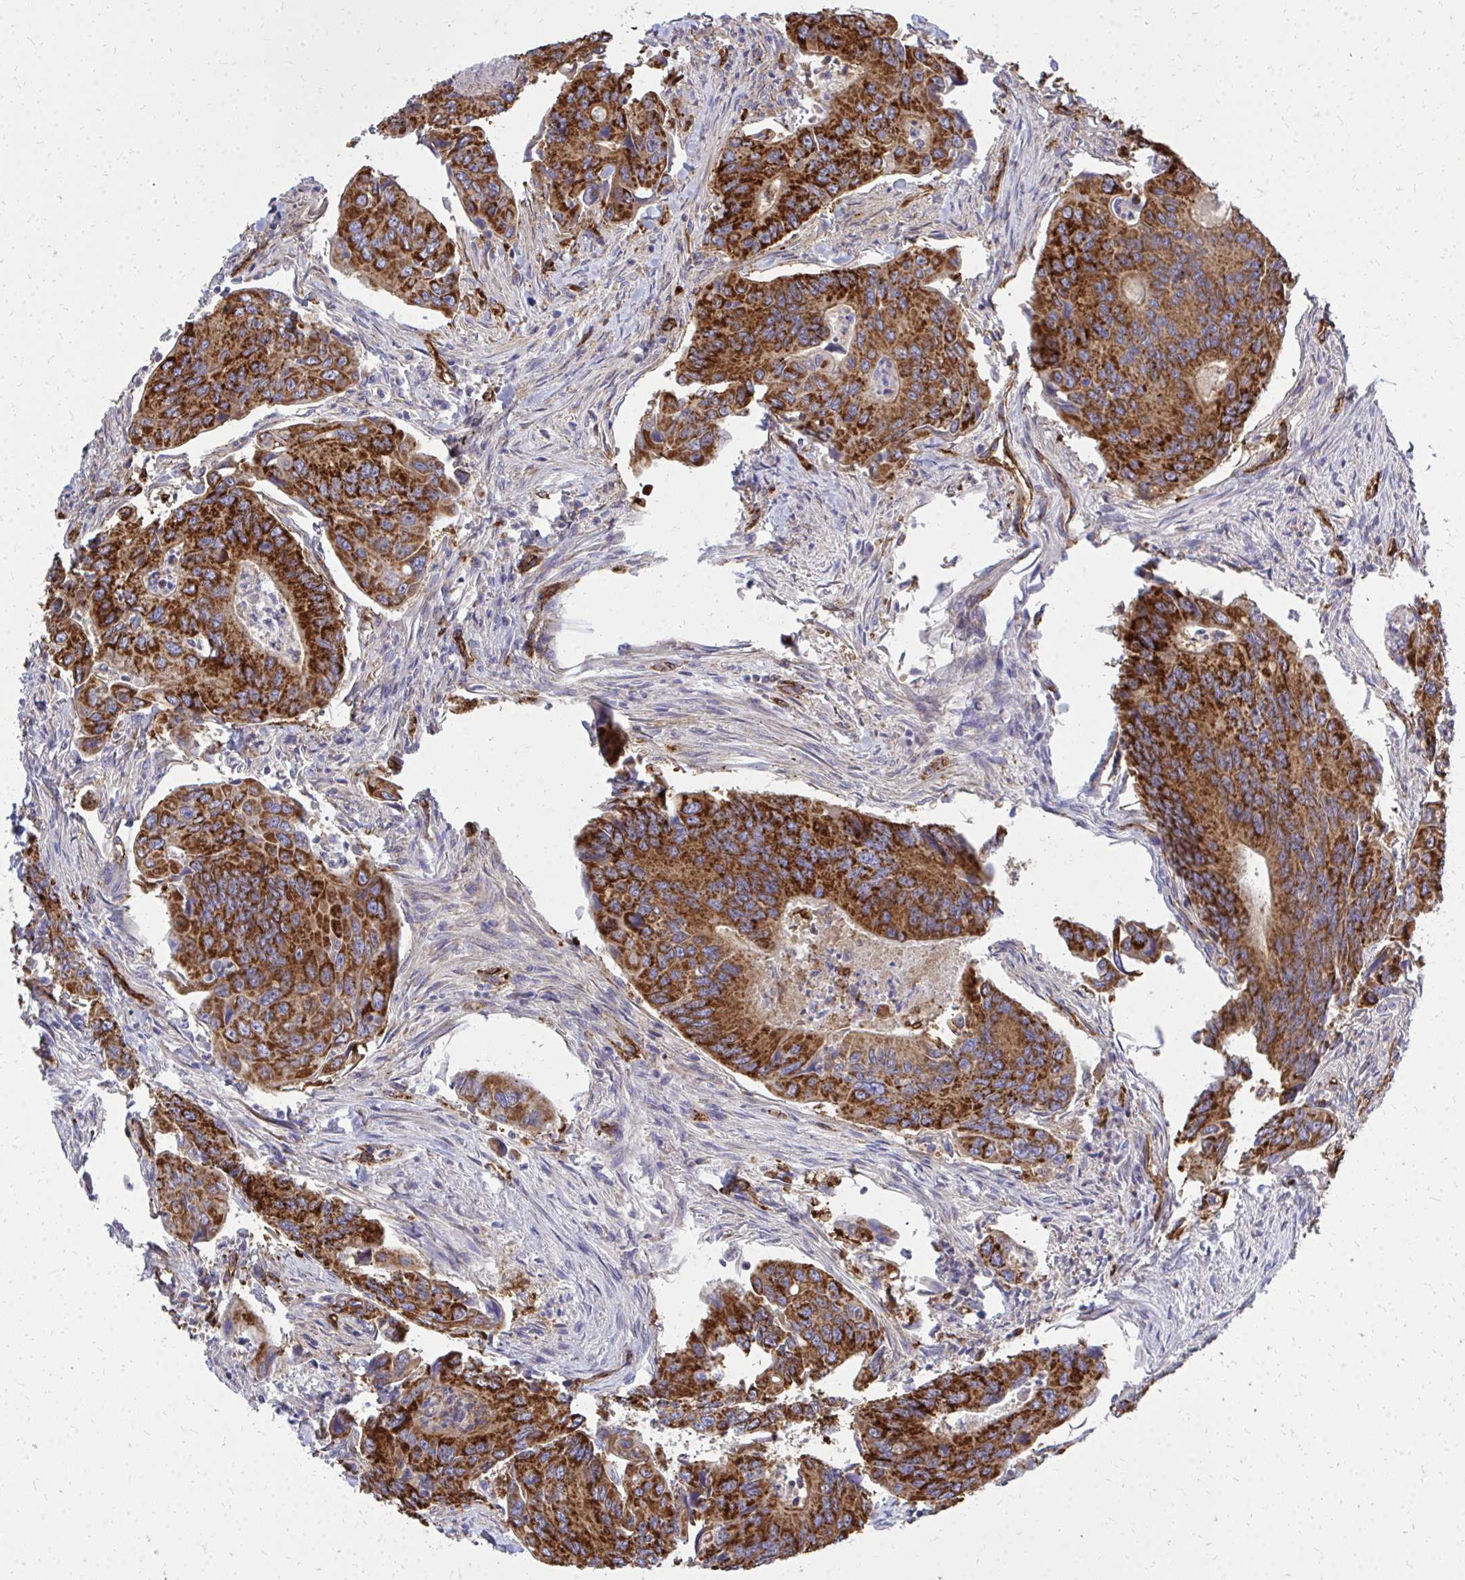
{"staining": {"intensity": "strong", "quantity": ">75%", "location": "cytoplasmic/membranous"}, "tissue": "colorectal cancer", "cell_type": "Tumor cells", "image_type": "cancer", "snomed": [{"axis": "morphology", "description": "Adenocarcinoma, NOS"}, {"axis": "topography", "description": "Colon"}], "caption": "Immunohistochemical staining of colorectal cancer (adenocarcinoma) reveals strong cytoplasmic/membranous protein staining in about >75% of tumor cells. Using DAB (3,3'-diaminobenzidine) (brown) and hematoxylin (blue) stains, captured at high magnification using brightfield microscopy.", "gene": "MARCKSL1", "patient": {"sex": "female", "age": 67}}